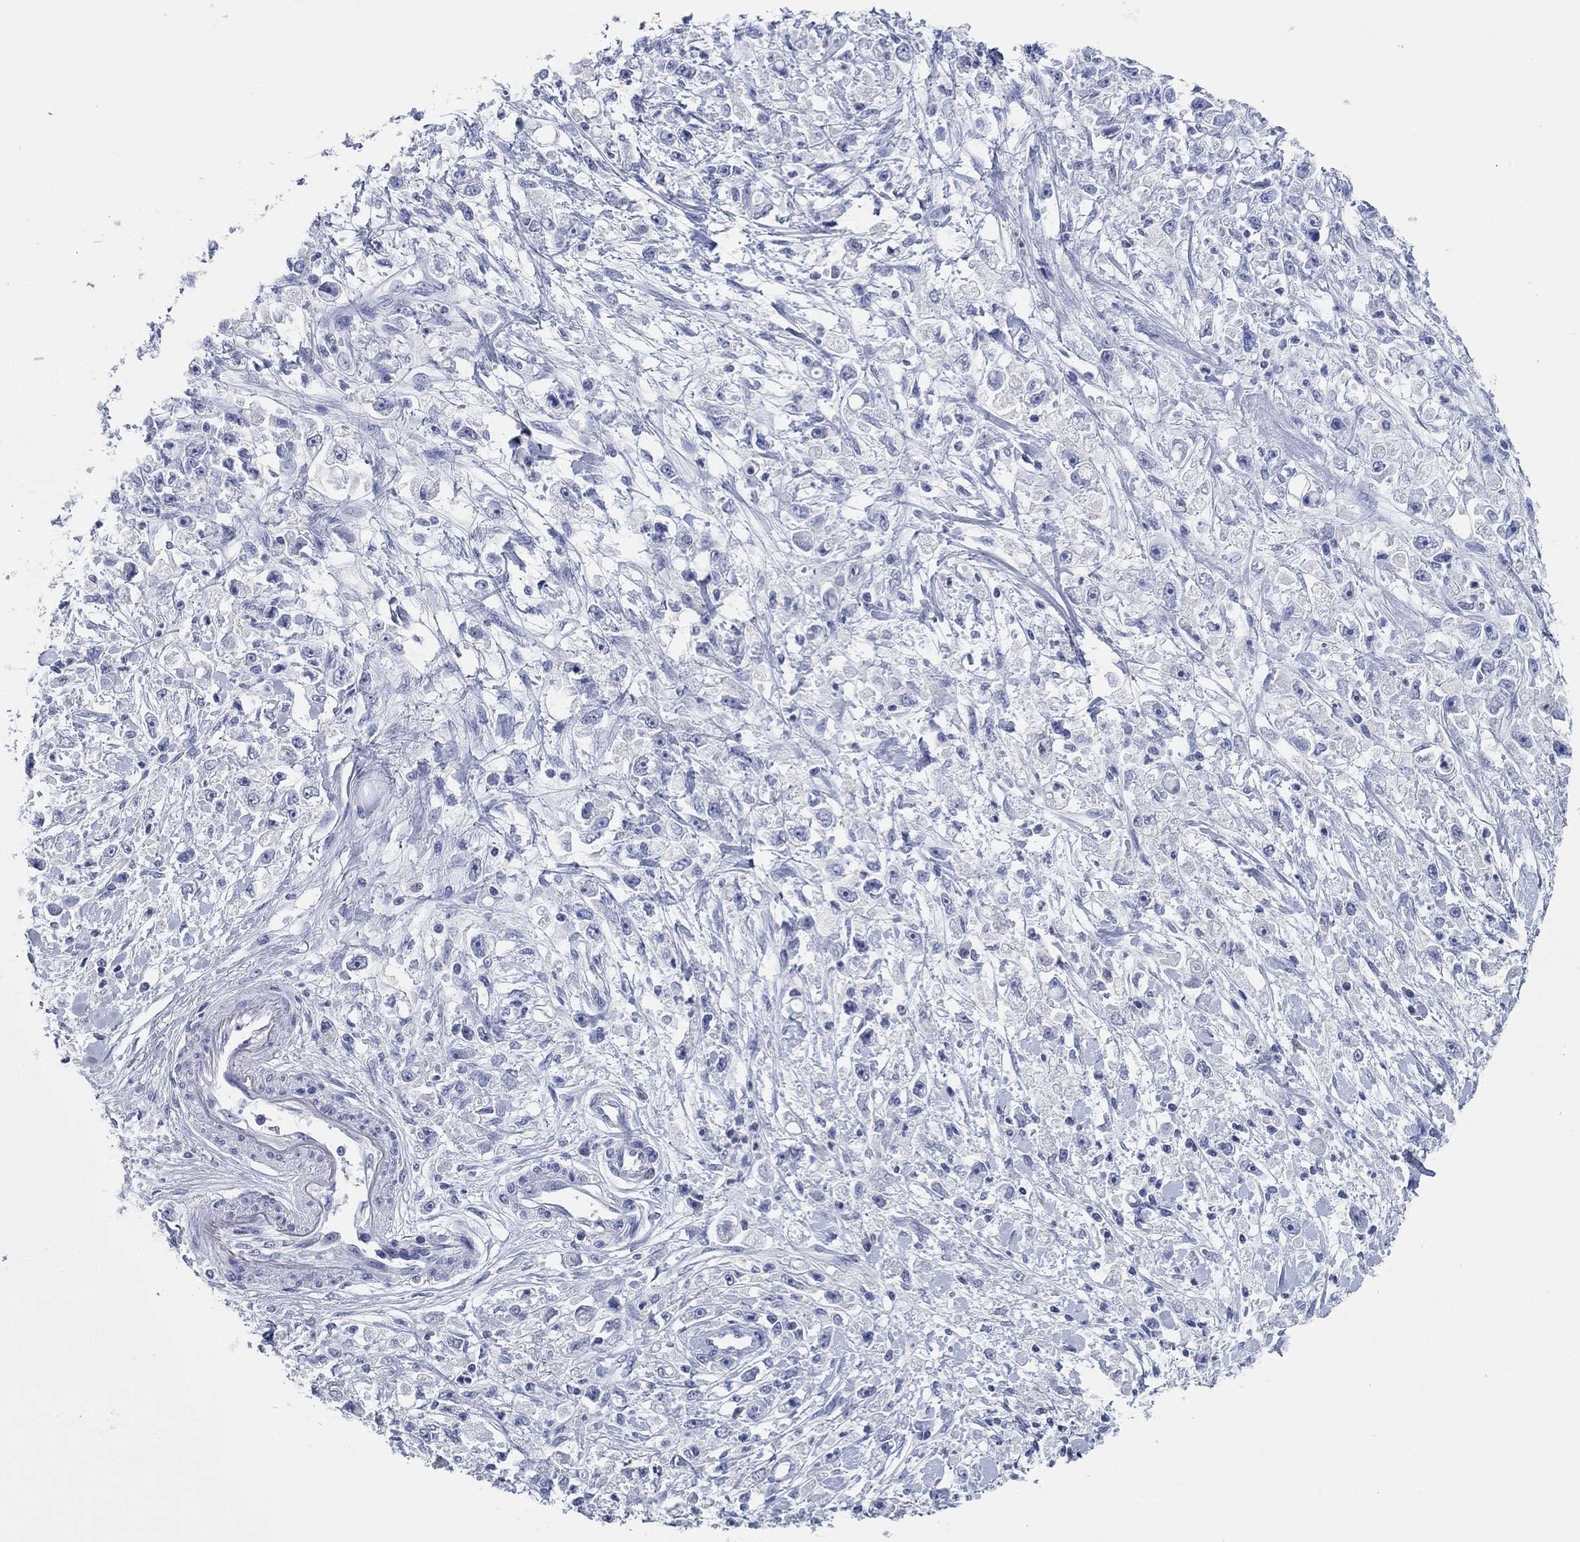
{"staining": {"intensity": "negative", "quantity": "none", "location": "none"}, "tissue": "stomach cancer", "cell_type": "Tumor cells", "image_type": "cancer", "snomed": [{"axis": "morphology", "description": "Adenocarcinoma, NOS"}, {"axis": "topography", "description": "Stomach"}], "caption": "Immunohistochemical staining of adenocarcinoma (stomach) shows no significant positivity in tumor cells. (Brightfield microscopy of DAB (3,3'-diaminobenzidine) immunohistochemistry at high magnification).", "gene": "POU5F1", "patient": {"sex": "female", "age": 59}}